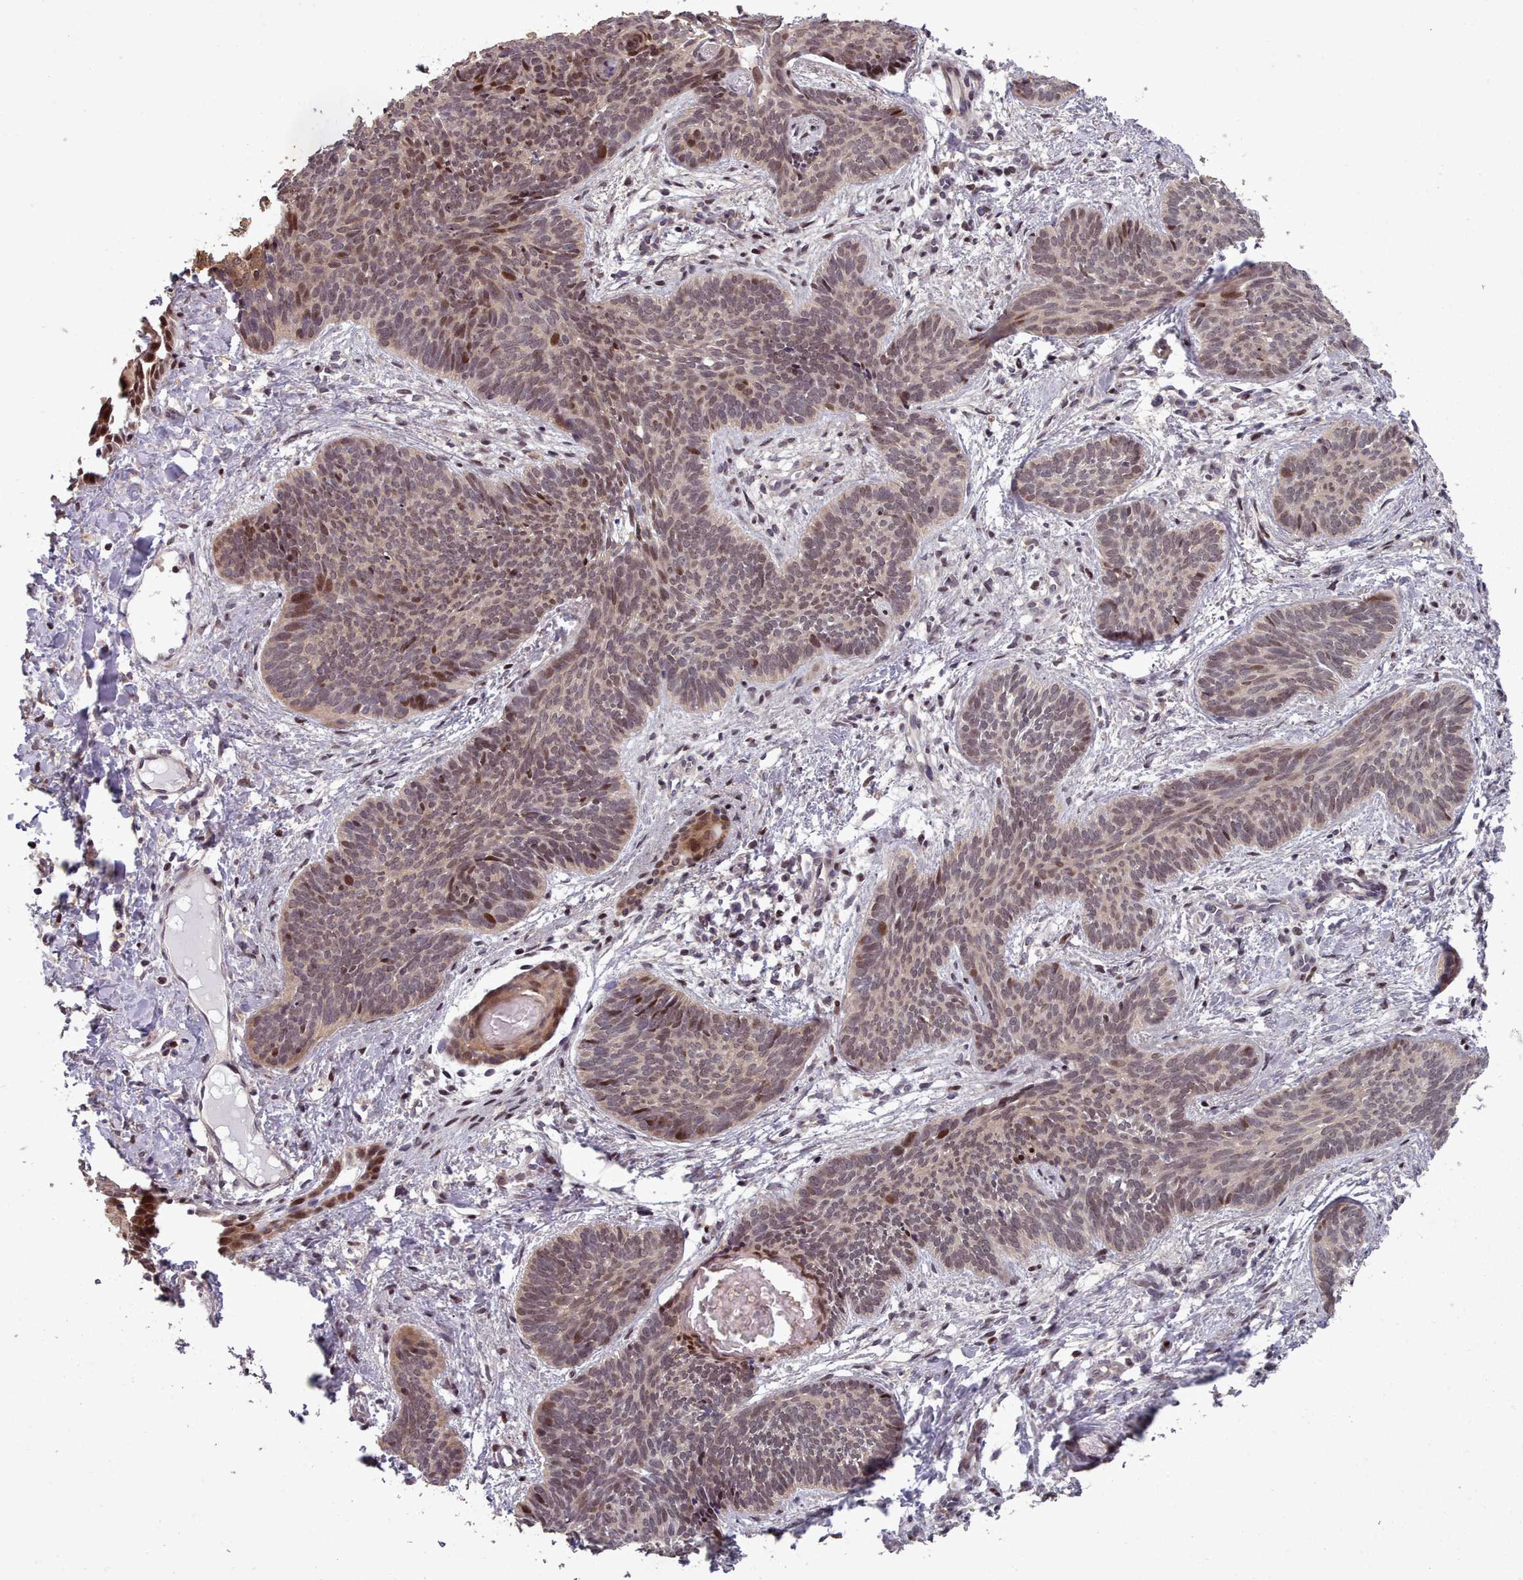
{"staining": {"intensity": "moderate", "quantity": "25%-75%", "location": "nuclear"}, "tissue": "skin cancer", "cell_type": "Tumor cells", "image_type": "cancer", "snomed": [{"axis": "morphology", "description": "Basal cell carcinoma"}, {"axis": "topography", "description": "Skin"}], "caption": "There is medium levels of moderate nuclear staining in tumor cells of skin basal cell carcinoma, as demonstrated by immunohistochemical staining (brown color).", "gene": "ENSA", "patient": {"sex": "female", "age": 81}}